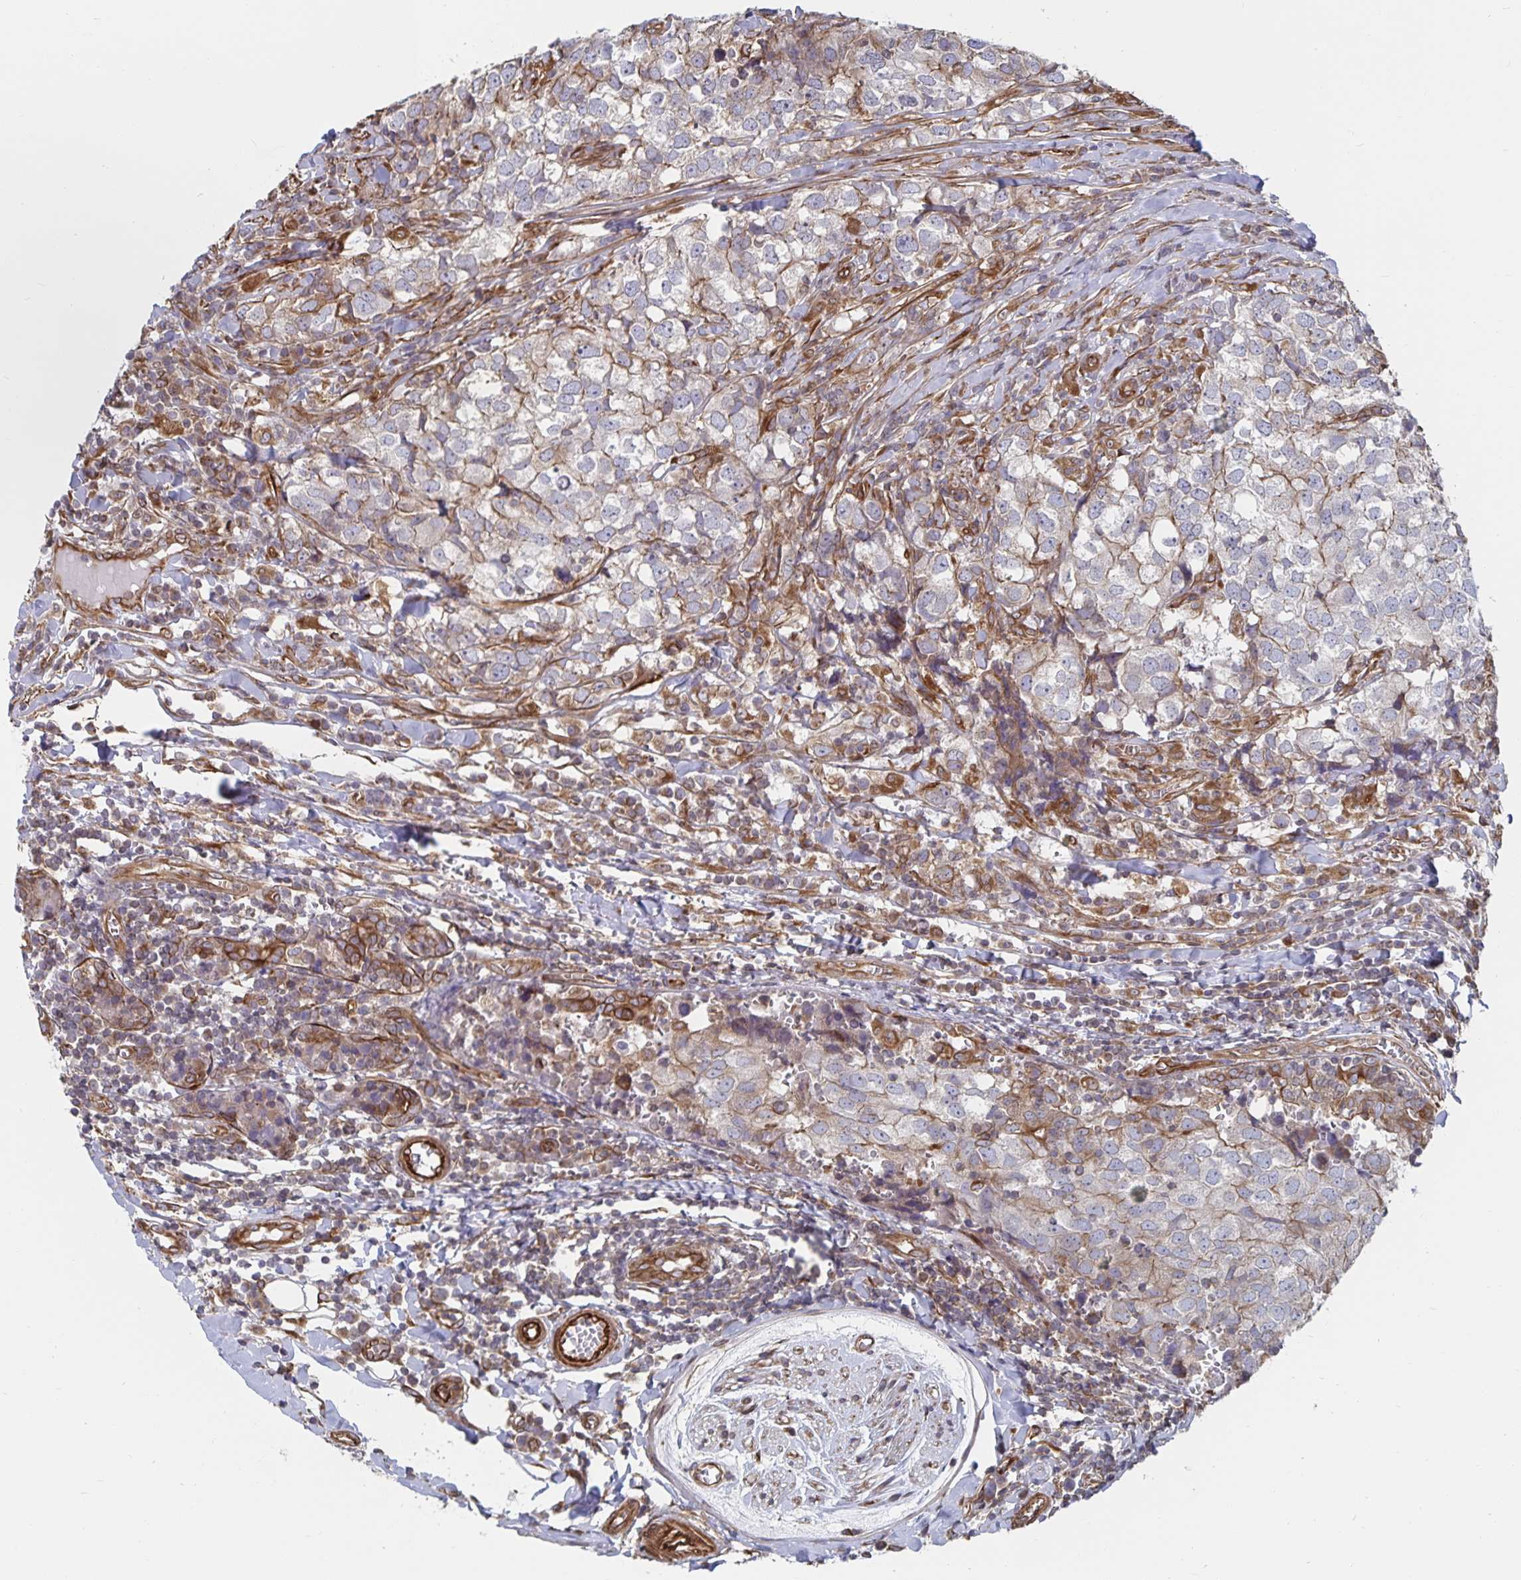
{"staining": {"intensity": "weak", "quantity": "<25%", "location": "cytoplasmic/membranous"}, "tissue": "breast cancer", "cell_type": "Tumor cells", "image_type": "cancer", "snomed": [{"axis": "morphology", "description": "Duct carcinoma"}, {"axis": "topography", "description": "Breast"}], "caption": "Breast cancer (infiltrating ductal carcinoma) was stained to show a protein in brown. There is no significant positivity in tumor cells.", "gene": "BCAP29", "patient": {"sex": "female", "age": 30}}